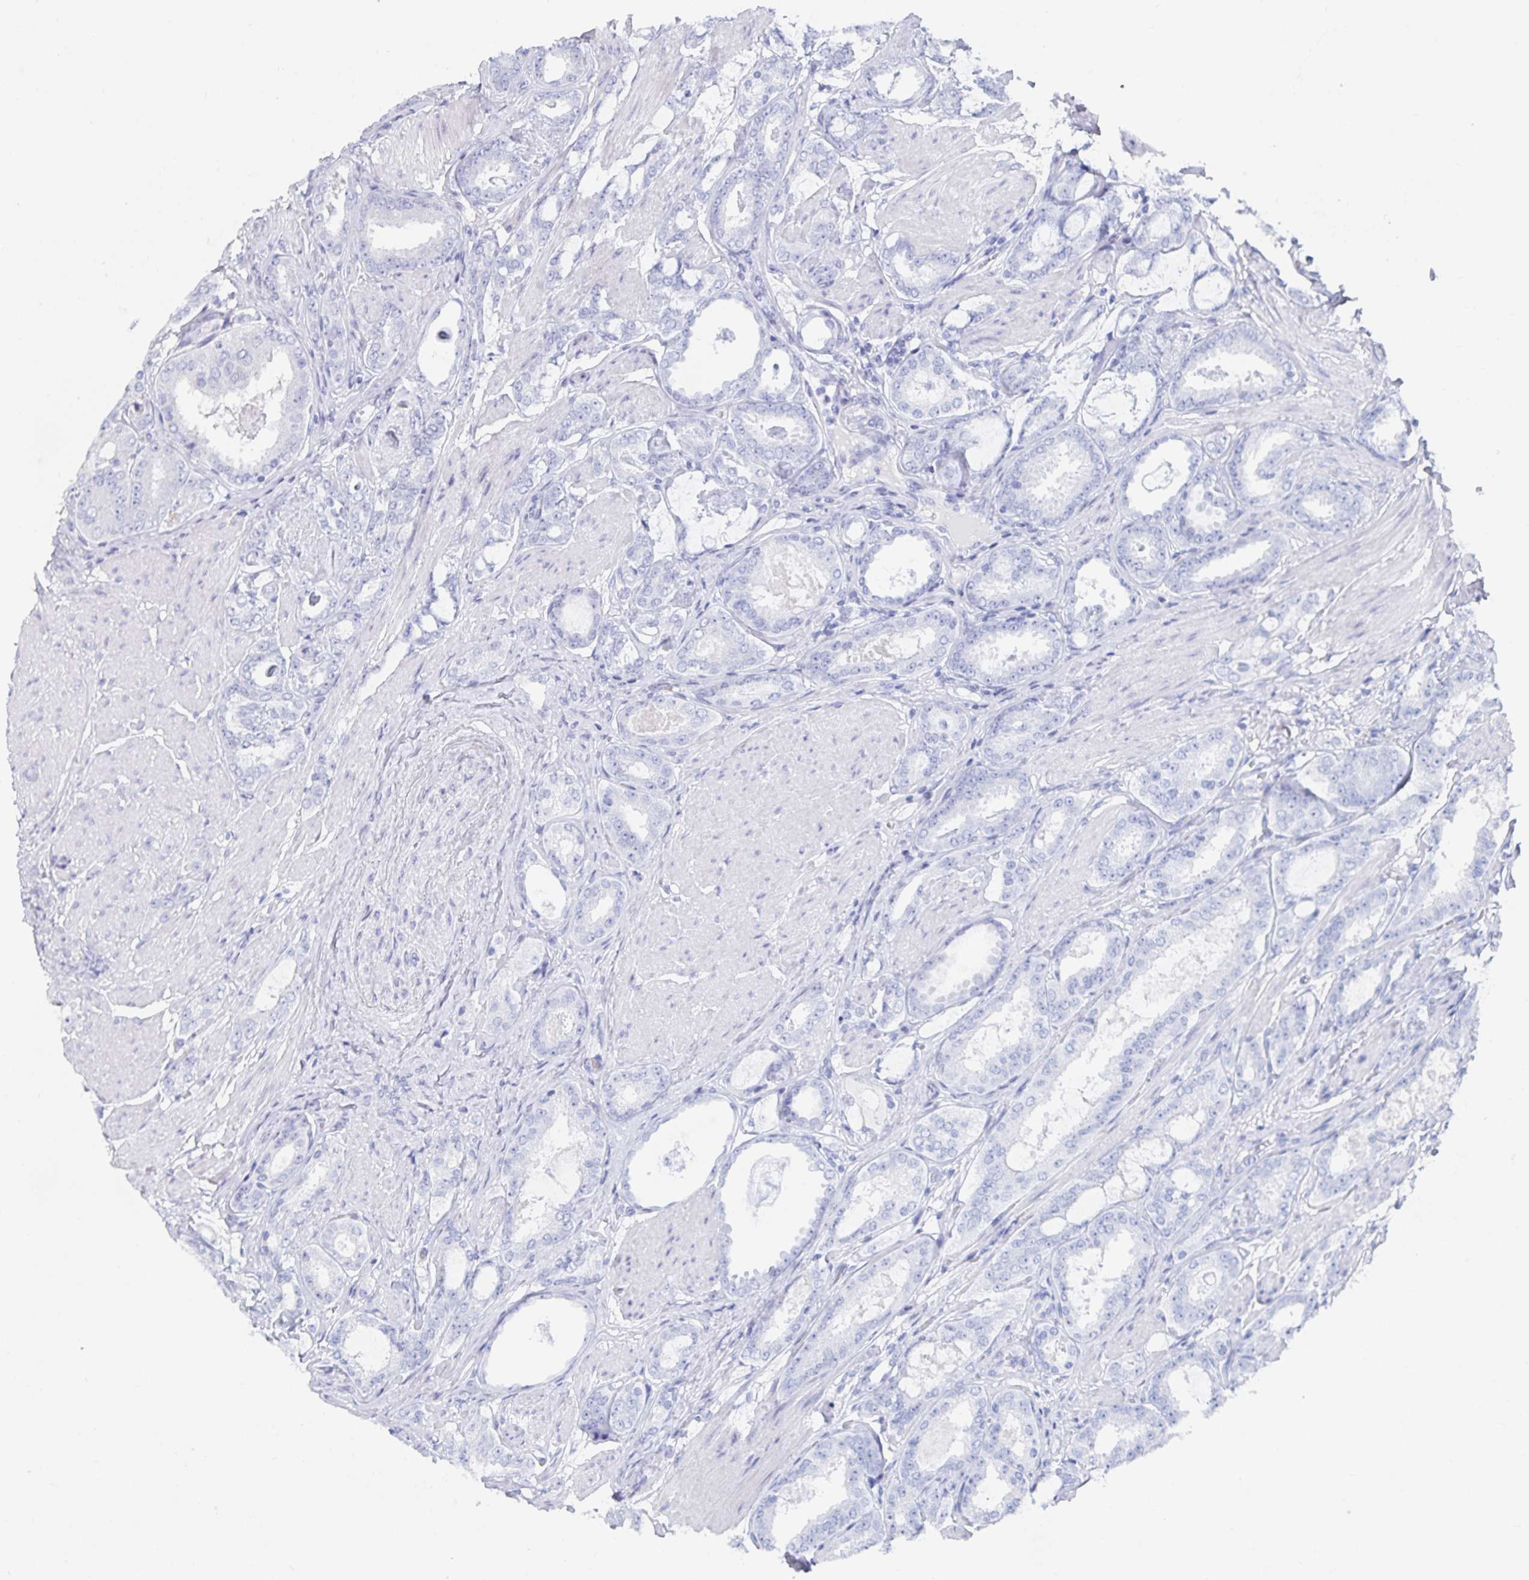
{"staining": {"intensity": "negative", "quantity": "none", "location": "none"}, "tissue": "prostate cancer", "cell_type": "Tumor cells", "image_type": "cancer", "snomed": [{"axis": "morphology", "description": "Adenocarcinoma, High grade"}, {"axis": "topography", "description": "Prostate"}], "caption": "This is an immunohistochemistry photomicrograph of human prostate cancer (adenocarcinoma (high-grade)). There is no expression in tumor cells.", "gene": "CFAP69", "patient": {"sex": "male", "age": 63}}